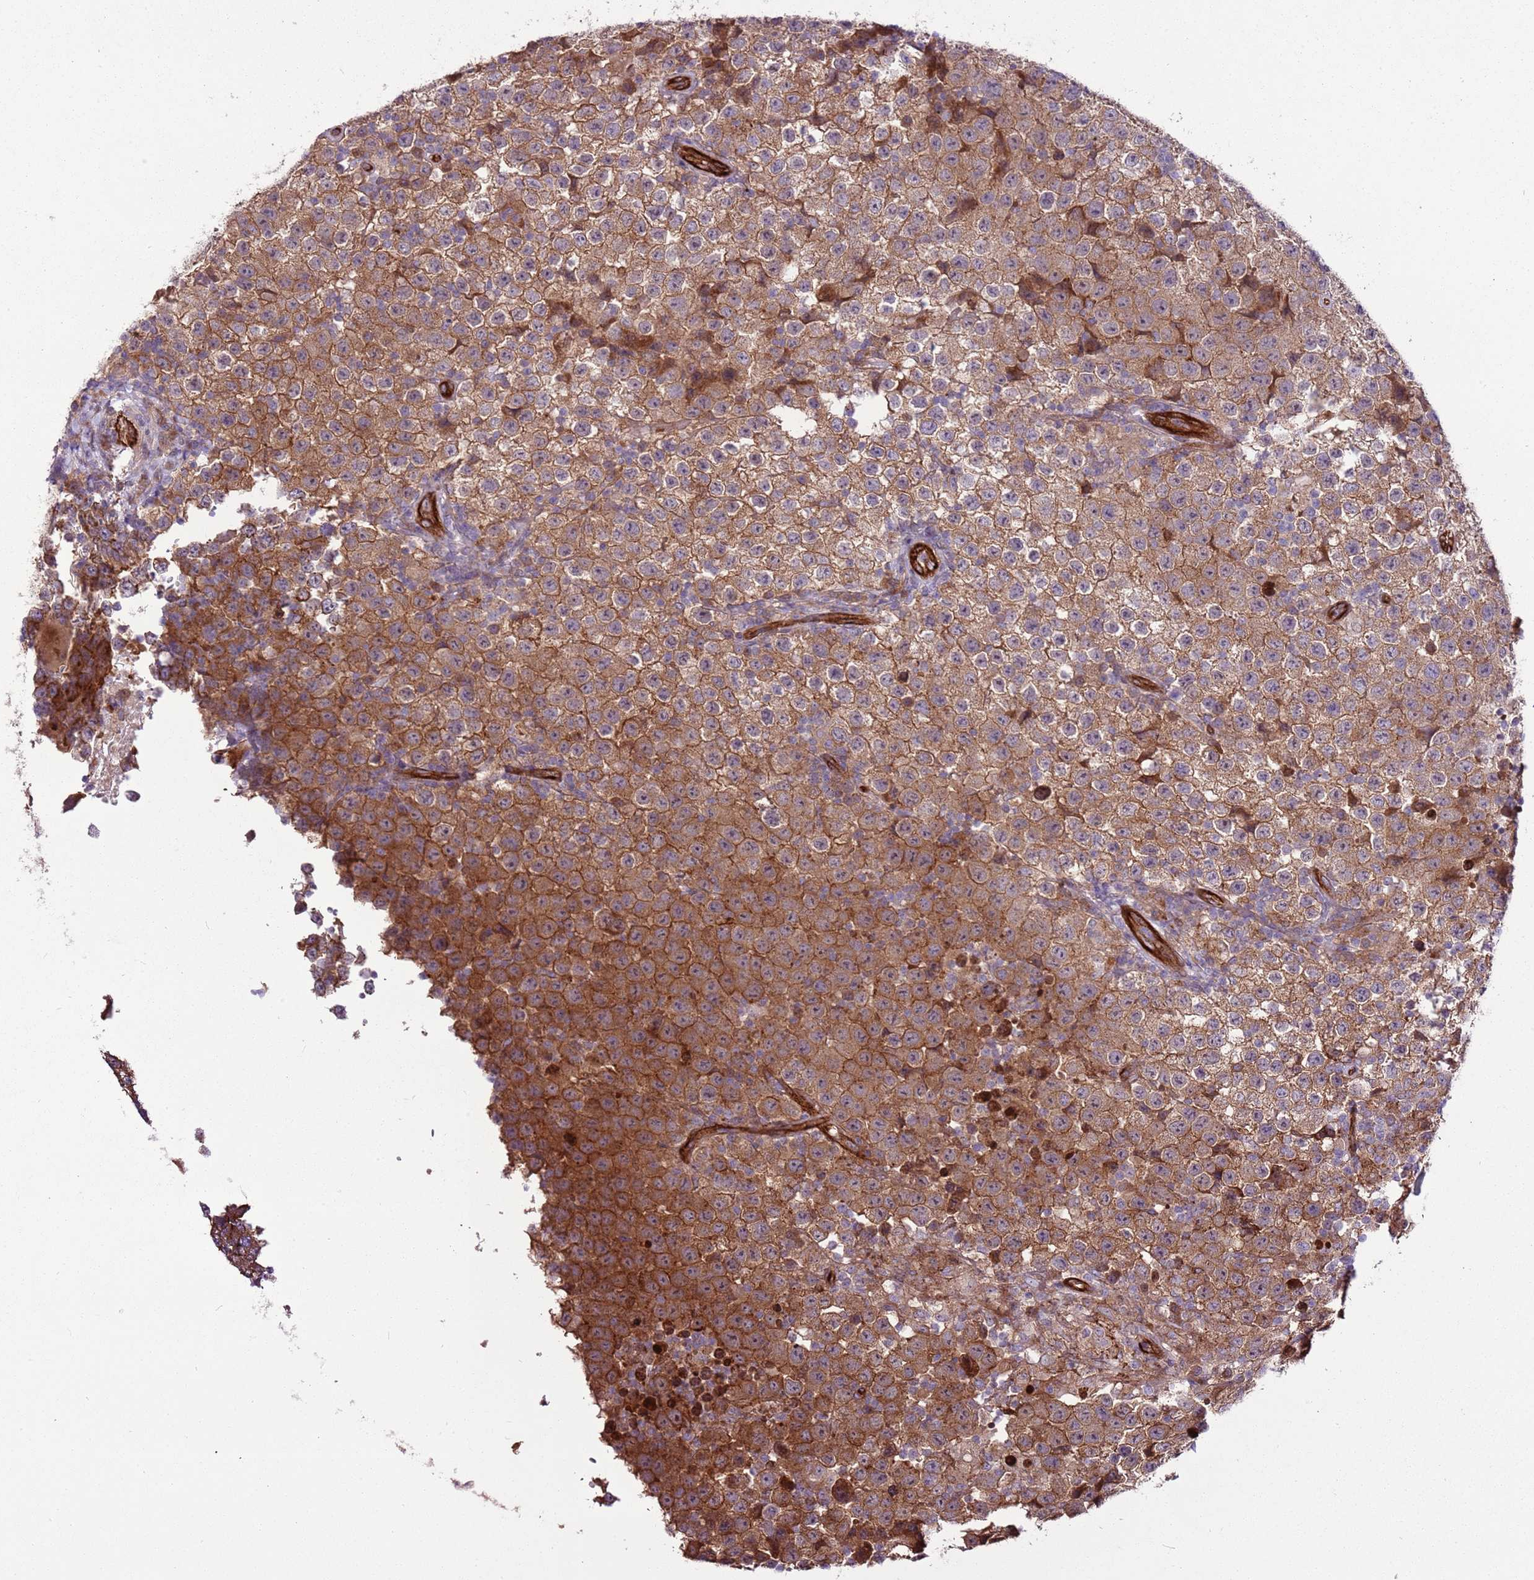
{"staining": {"intensity": "moderate", "quantity": ">75%", "location": "cytoplasmic/membranous"}, "tissue": "testis cancer", "cell_type": "Tumor cells", "image_type": "cancer", "snomed": [{"axis": "morphology", "description": "Seminoma, NOS"}, {"axis": "morphology", "description": "Carcinoma, Embryonal, NOS"}, {"axis": "topography", "description": "Testis"}], "caption": "A high-resolution photomicrograph shows immunohistochemistry (IHC) staining of testis seminoma, which reveals moderate cytoplasmic/membranous staining in approximately >75% of tumor cells.", "gene": "ZNF827", "patient": {"sex": "male", "age": 41}}